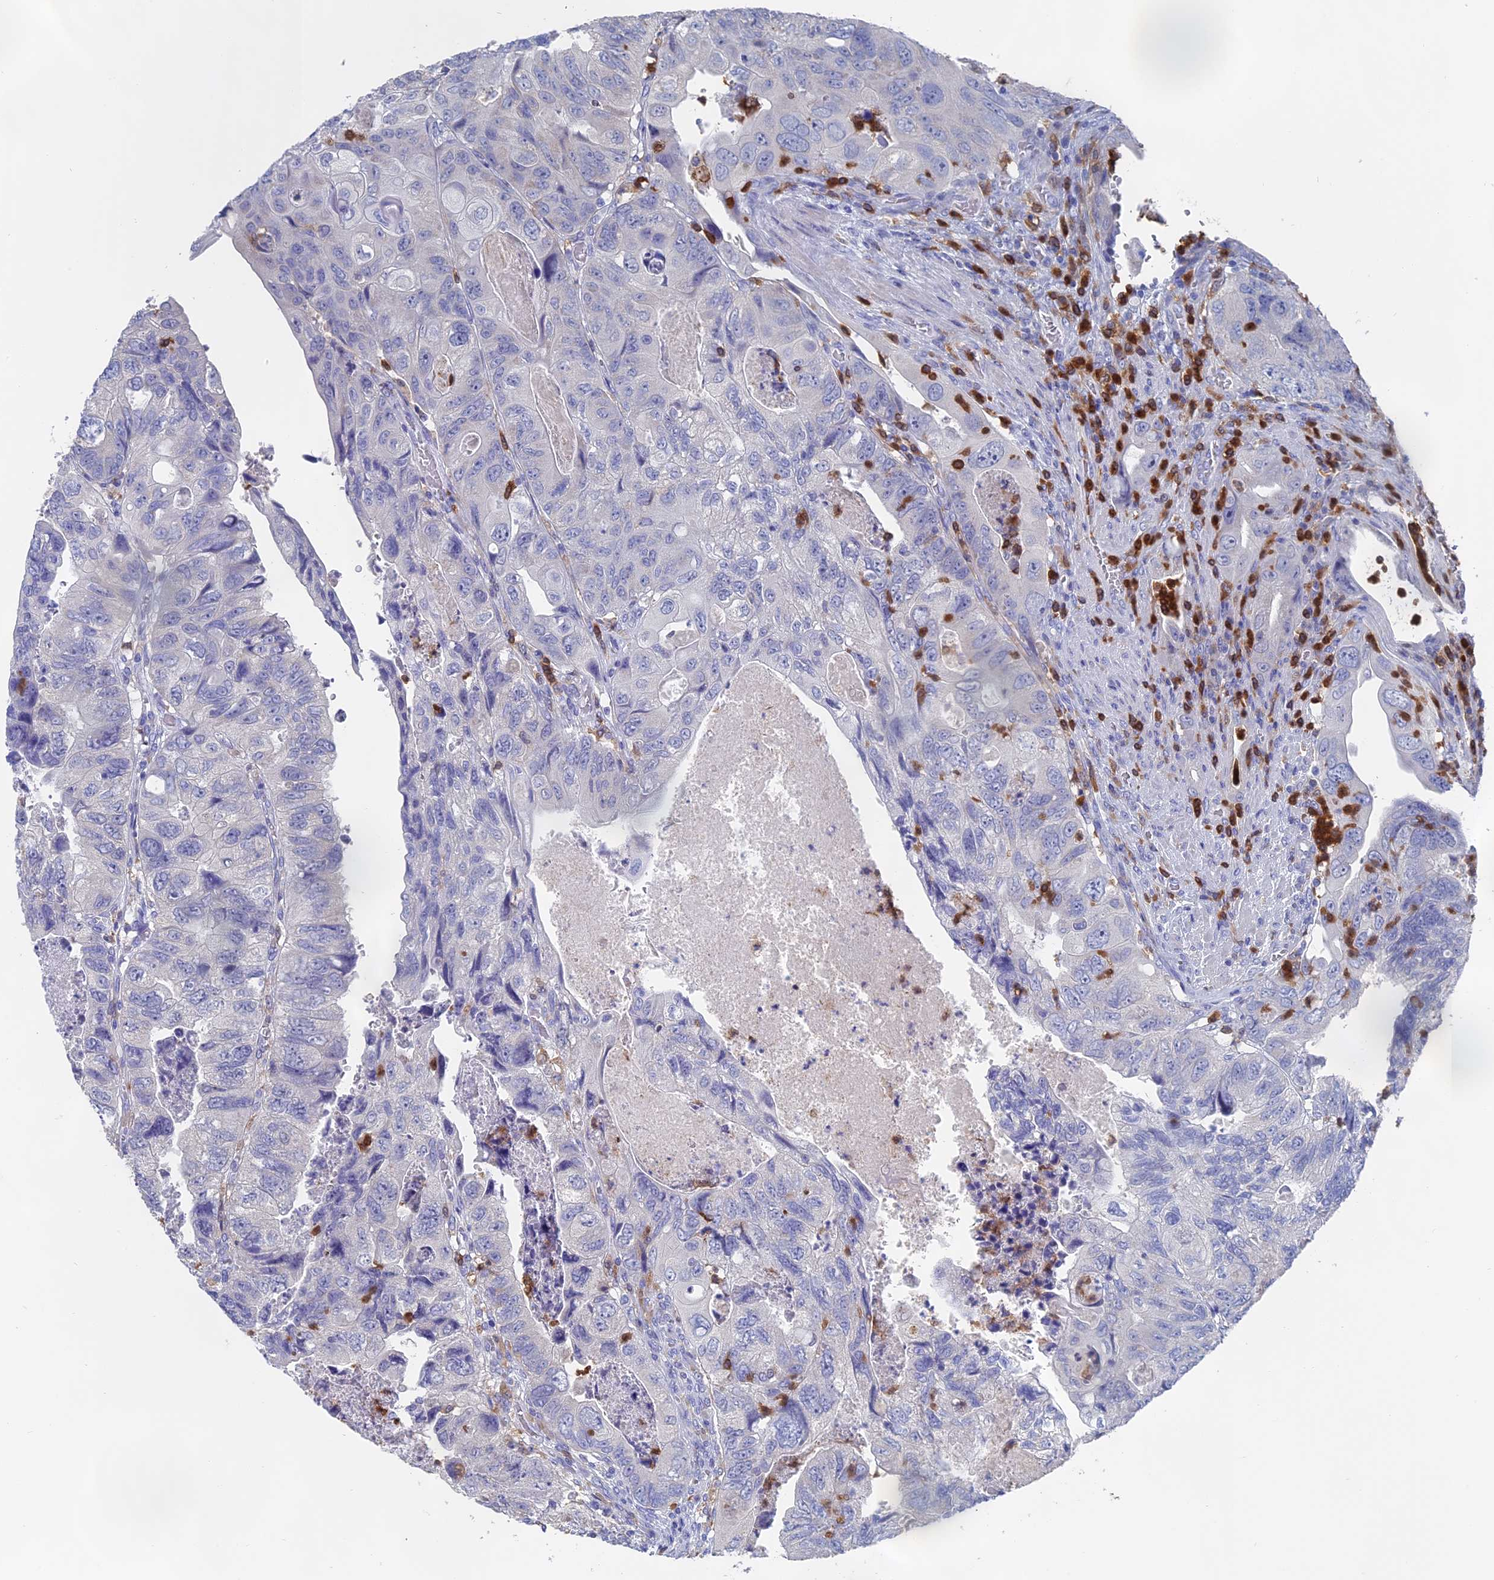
{"staining": {"intensity": "negative", "quantity": "none", "location": "none"}, "tissue": "colorectal cancer", "cell_type": "Tumor cells", "image_type": "cancer", "snomed": [{"axis": "morphology", "description": "Adenocarcinoma, NOS"}, {"axis": "topography", "description": "Rectum"}], "caption": "The micrograph displays no significant positivity in tumor cells of adenocarcinoma (colorectal).", "gene": "NCF4", "patient": {"sex": "male", "age": 63}}